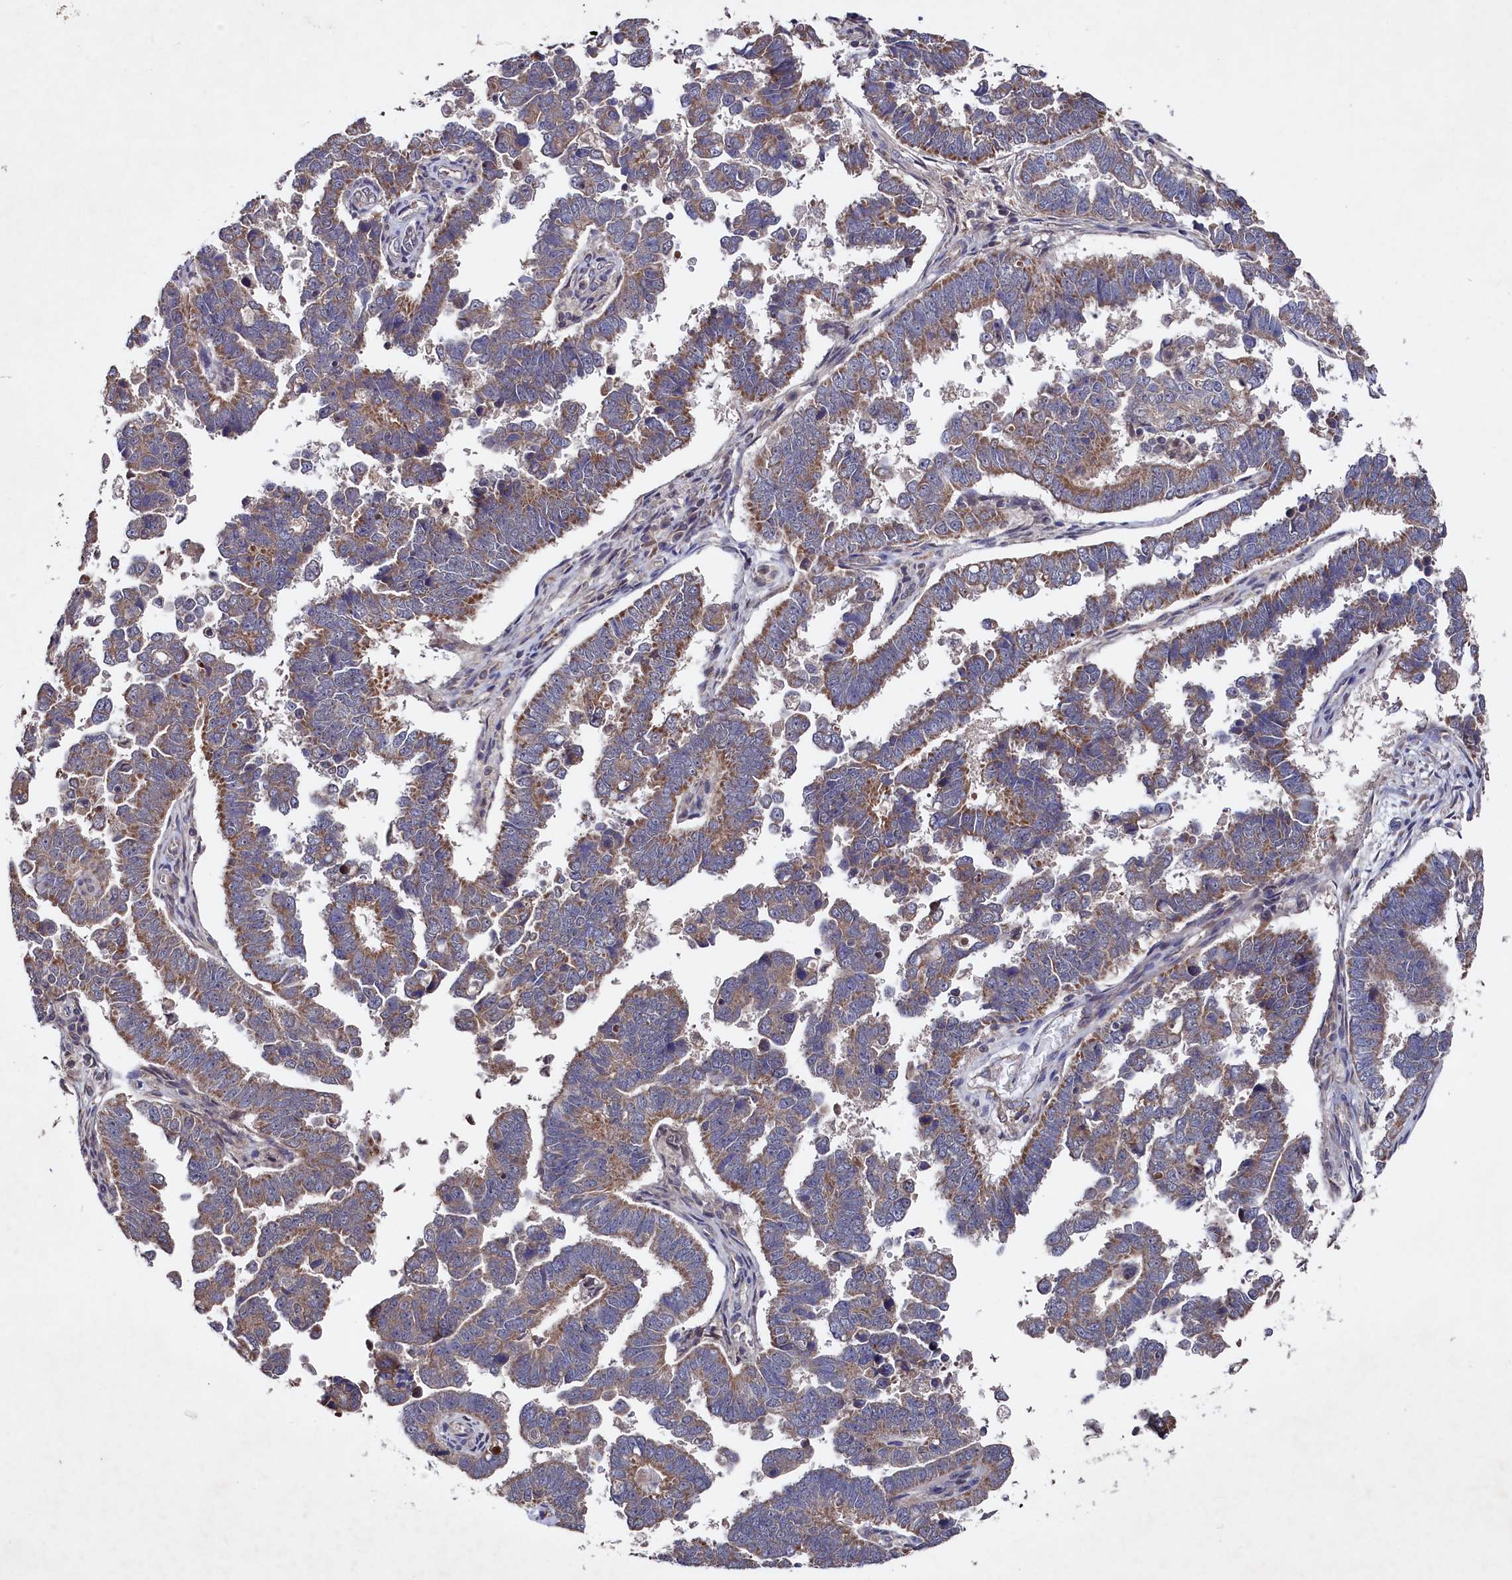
{"staining": {"intensity": "moderate", "quantity": ">75%", "location": "cytoplasmic/membranous"}, "tissue": "endometrial cancer", "cell_type": "Tumor cells", "image_type": "cancer", "snomed": [{"axis": "morphology", "description": "Adenocarcinoma, NOS"}, {"axis": "topography", "description": "Endometrium"}], "caption": "DAB immunohistochemical staining of human endometrial adenocarcinoma displays moderate cytoplasmic/membranous protein expression in approximately >75% of tumor cells. (IHC, brightfield microscopy, high magnification).", "gene": "SUPV3L1", "patient": {"sex": "female", "age": 75}}